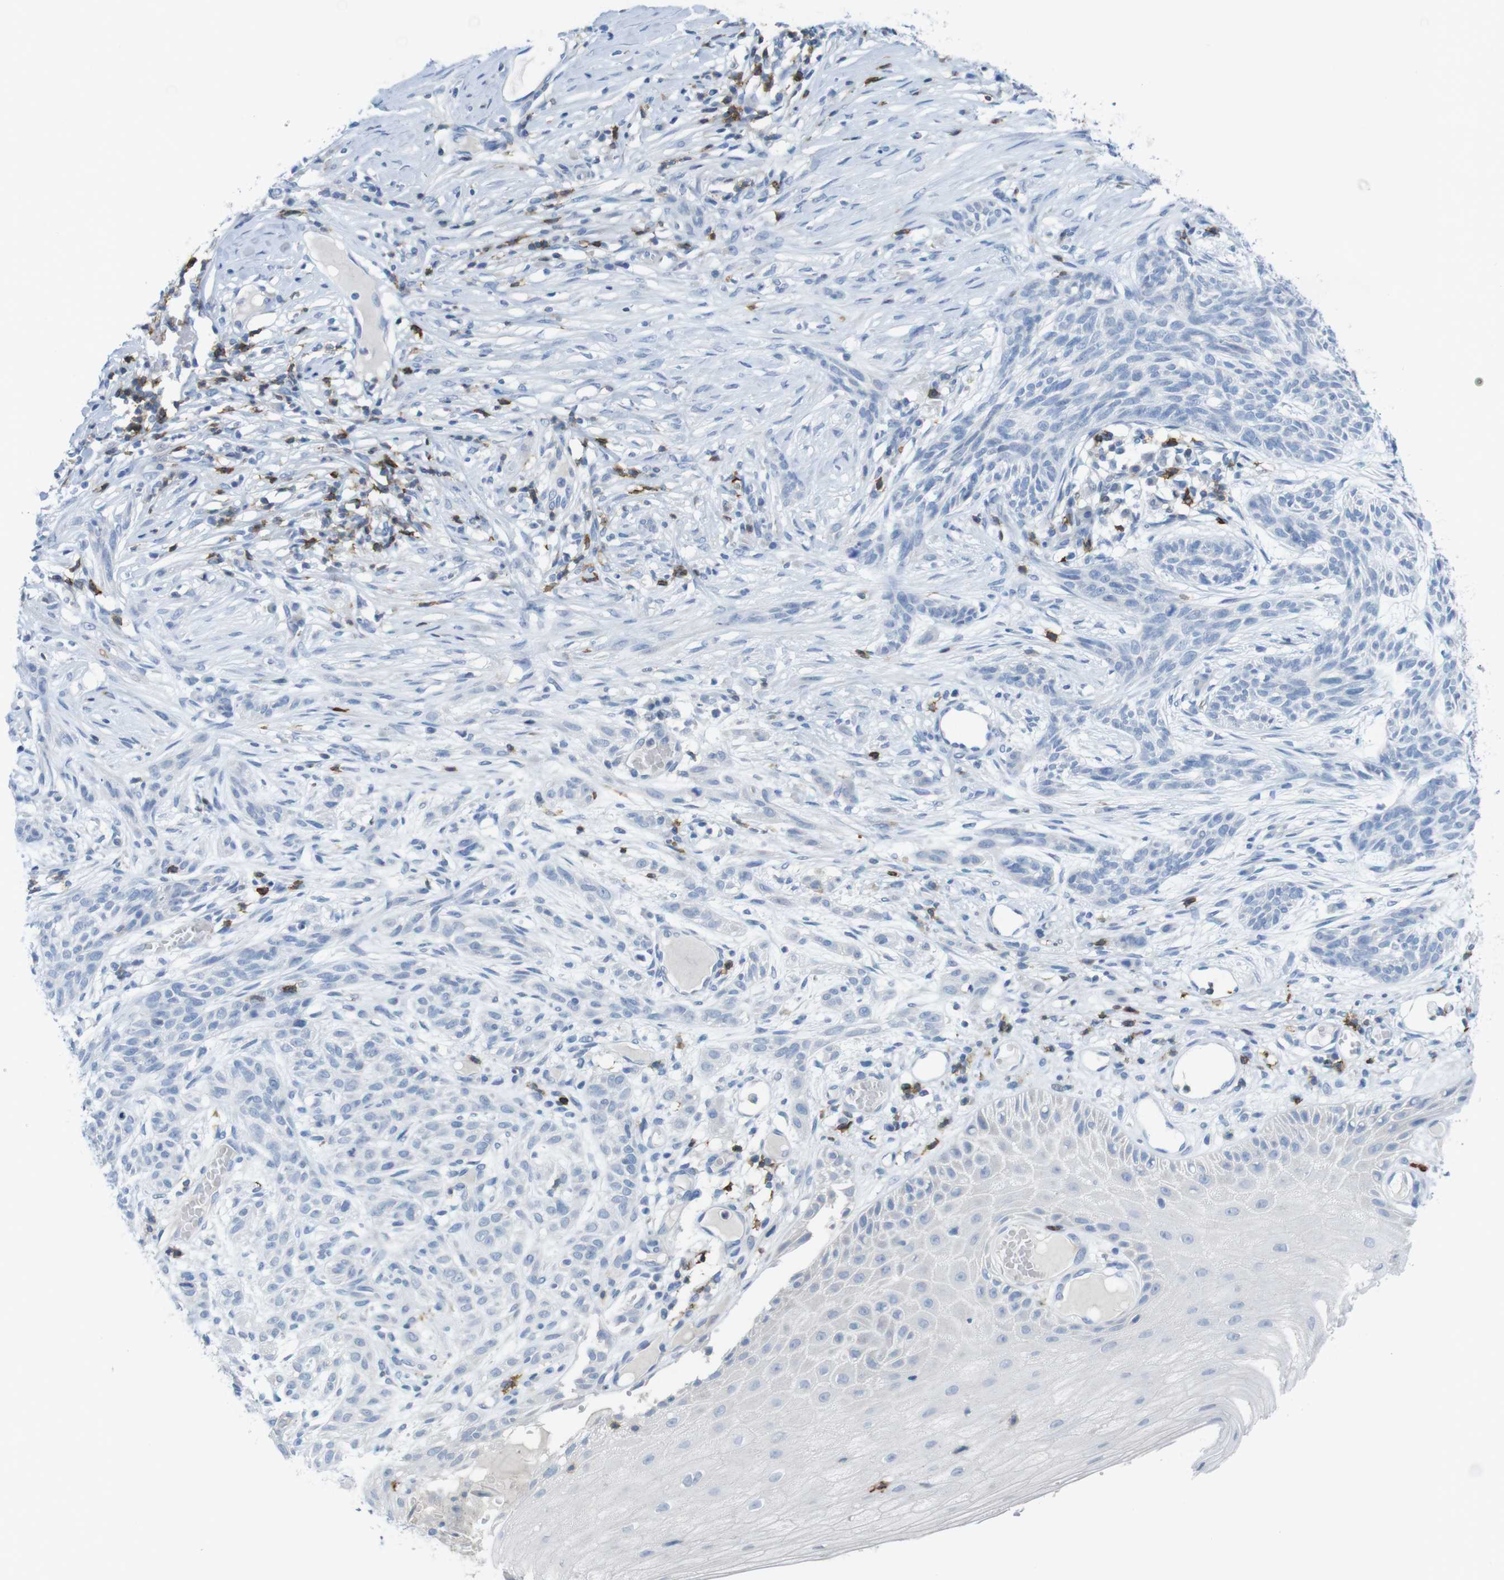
{"staining": {"intensity": "negative", "quantity": "none", "location": "none"}, "tissue": "skin cancer", "cell_type": "Tumor cells", "image_type": "cancer", "snomed": [{"axis": "morphology", "description": "Basal cell carcinoma"}, {"axis": "topography", "description": "Skin"}], "caption": "DAB (3,3'-diaminobenzidine) immunohistochemical staining of human skin cancer shows no significant expression in tumor cells.", "gene": "CD5", "patient": {"sex": "female", "age": 59}}